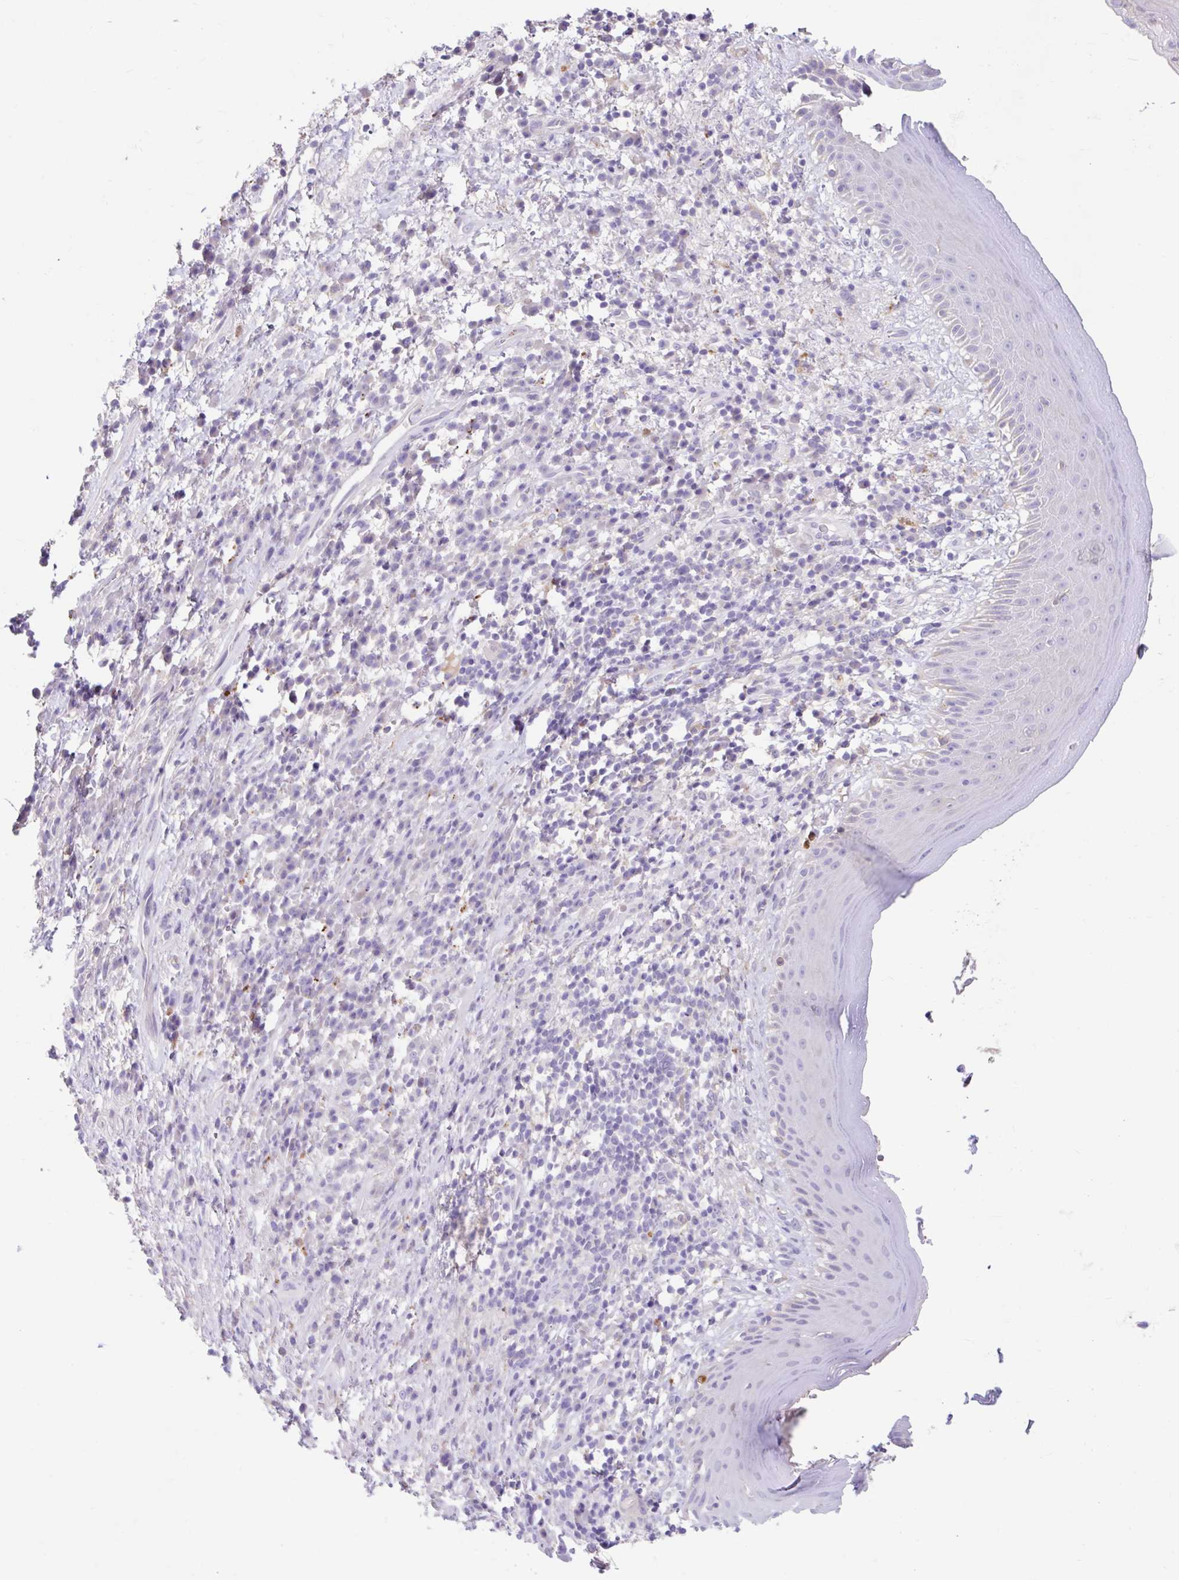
{"staining": {"intensity": "negative", "quantity": "none", "location": "none"}, "tissue": "skin", "cell_type": "Epidermal cells", "image_type": "normal", "snomed": [{"axis": "morphology", "description": "Normal tissue, NOS"}, {"axis": "topography", "description": "Anal"}], "caption": "Epidermal cells are negative for protein expression in normal human skin. (DAB IHC with hematoxylin counter stain).", "gene": "ZNF33A", "patient": {"sex": "male", "age": 78}}